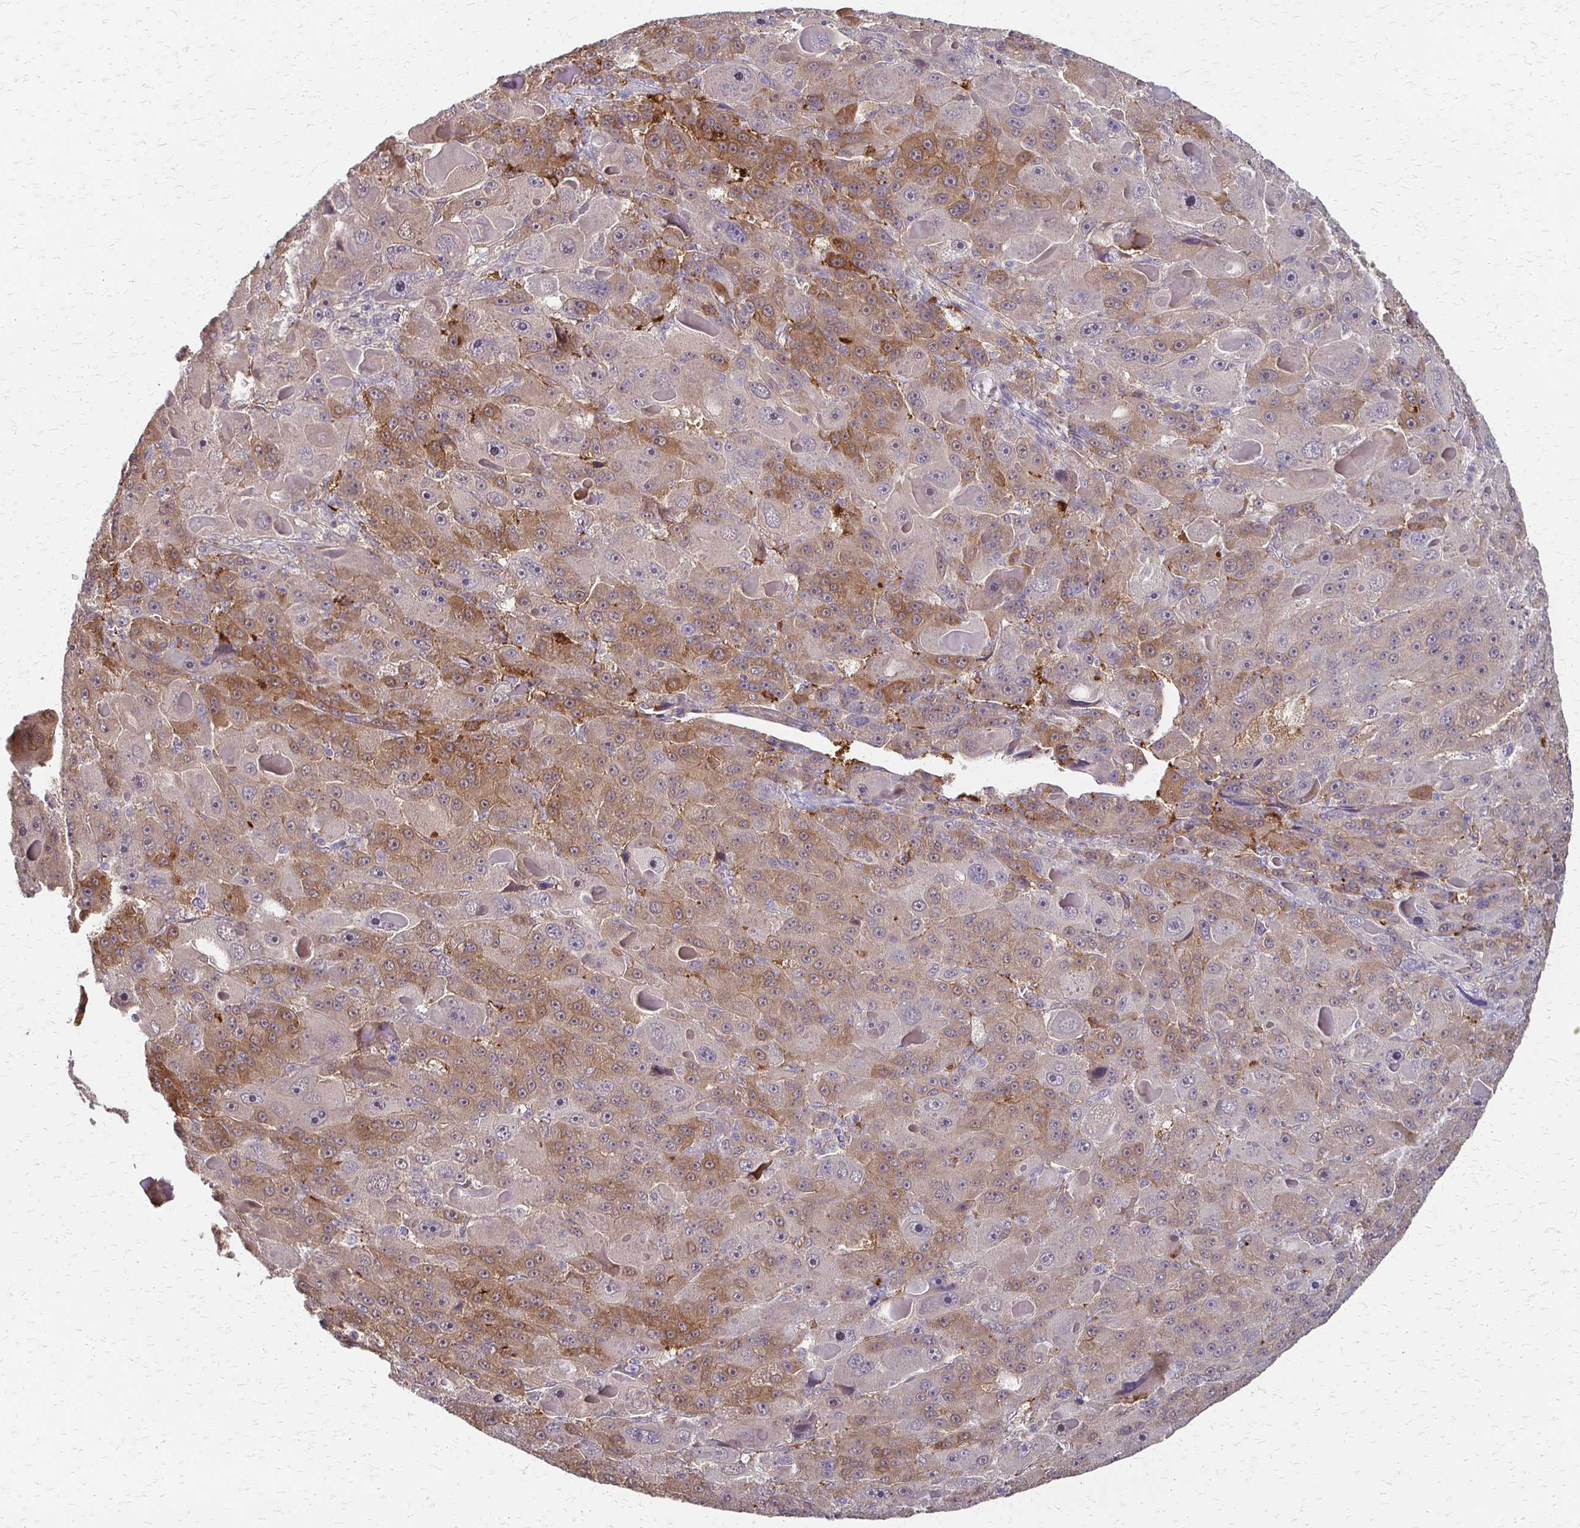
{"staining": {"intensity": "moderate", "quantity": "25%-75%", "location": "cytoplasmic/membranous"}, "tissue": "liver cancer", "cell_type": "Tumor cells", "image_type": "cancer", "snomed": [{"axis": "morphology", "description": "Carcinoma, Hepatocellular, NOS"}, {"axis": "topography", "description": "Liver"}], "caption": "Protein expression analysis of human liver hepatocellular carcinoma reveals moderate cytoplasmic/membranous expression in approximately 25%-75% of tumor cells.", "gene": "CFL2", "patient": {"sex": "male", "age": 76}}